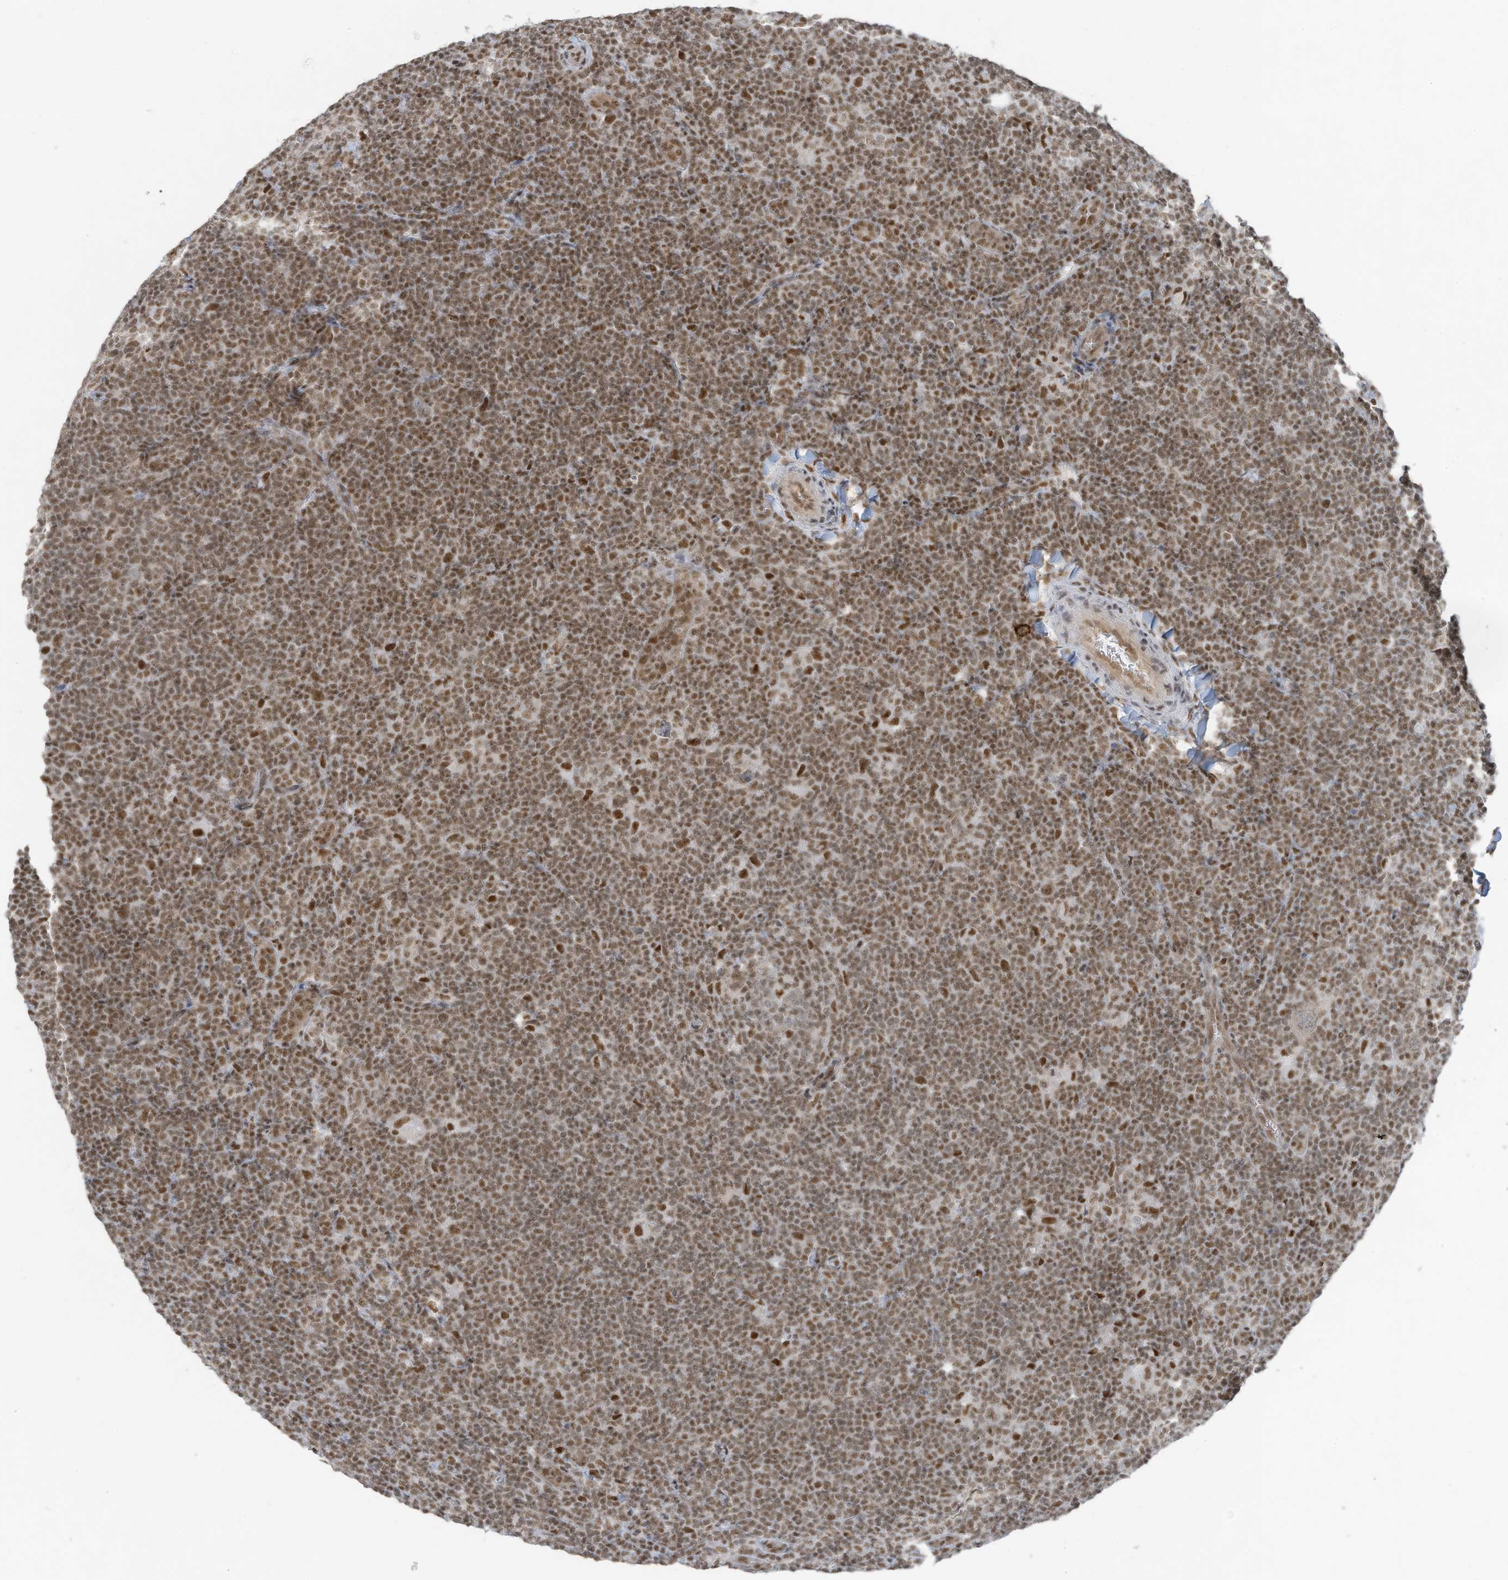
{"staining": {"intensity": "moderate", "quantity": ">75%", "location": "nuclear"}, "tissue": "lymphoma", "cell_type": "Tumor cells", "image_type": "cancer", "snomed": [{"axis": "morphology", "description": "Hodgkin's disease, NOS"}, {"axis": "topography", "description": "Lymph node"}], "caption": "High-power microscopy captured an immunohistochemistry histopathology image of lymphoma, revealing moderate nuclear staining in about >75% of tumor cells.", "gene": "DBR1", "patient": {"sex": "female", "age": 57}}